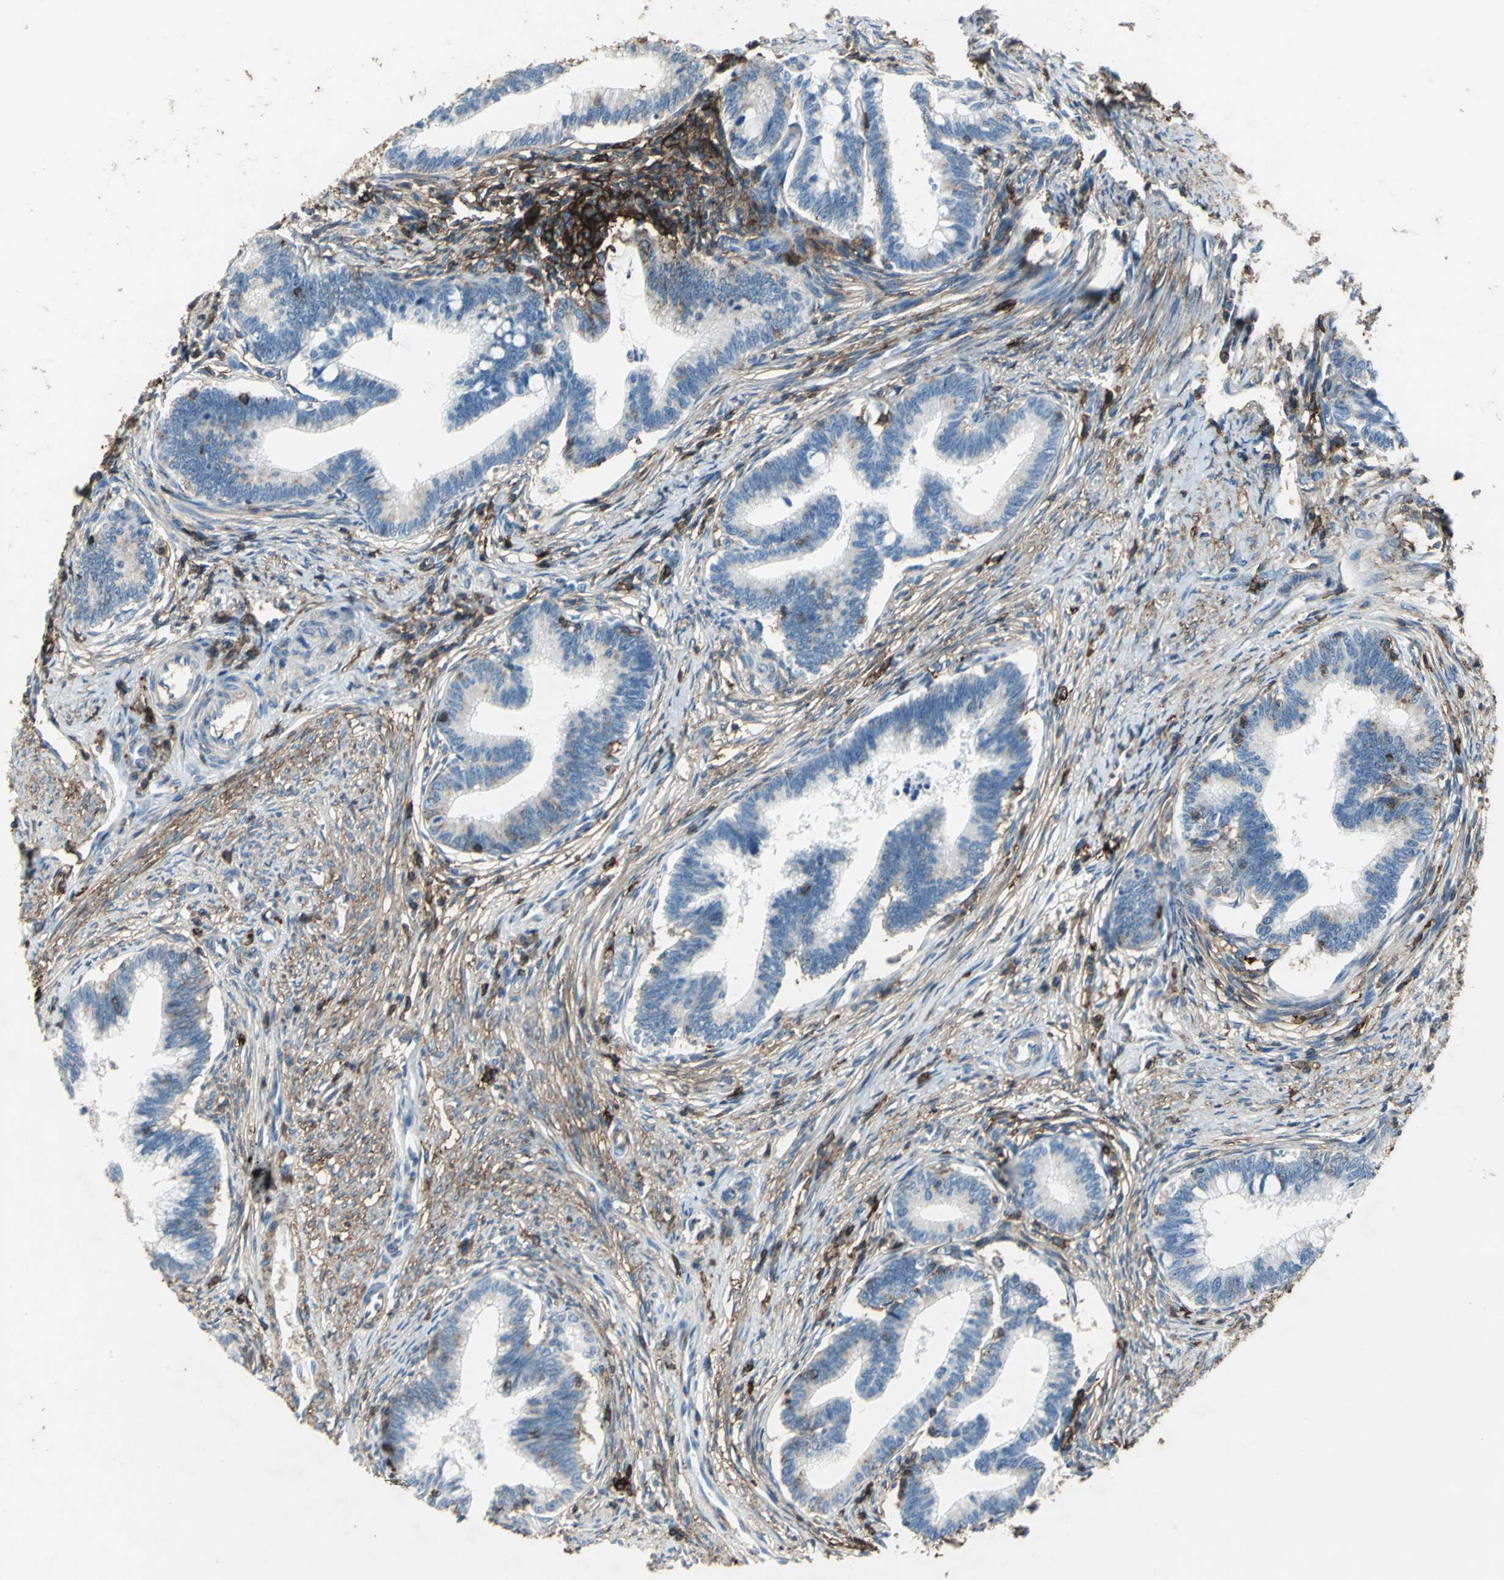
{"staining": {"intensity": "strong", "quantity": "25%-75%", "location": "cytoplasmic/membranous"}, "tissue": "cervical cancer", "cell_type": "Tumor cells", "image_type": "cancer", "snomed": [{"axis": "morphology", "description": "Adenocarcinoma, NOS"}, {"axis": "topography", "description": "Cervix"}], "caption": "This micrograph reveals immunohistochemistry (IHC) staining of human cervical adenocarcinoma, with high strong cytoplasmic/membranous positivity in about 25%-75% of tumor cells.", "gene": "CD44", "patient": {"sex": "female", "age": 36}}